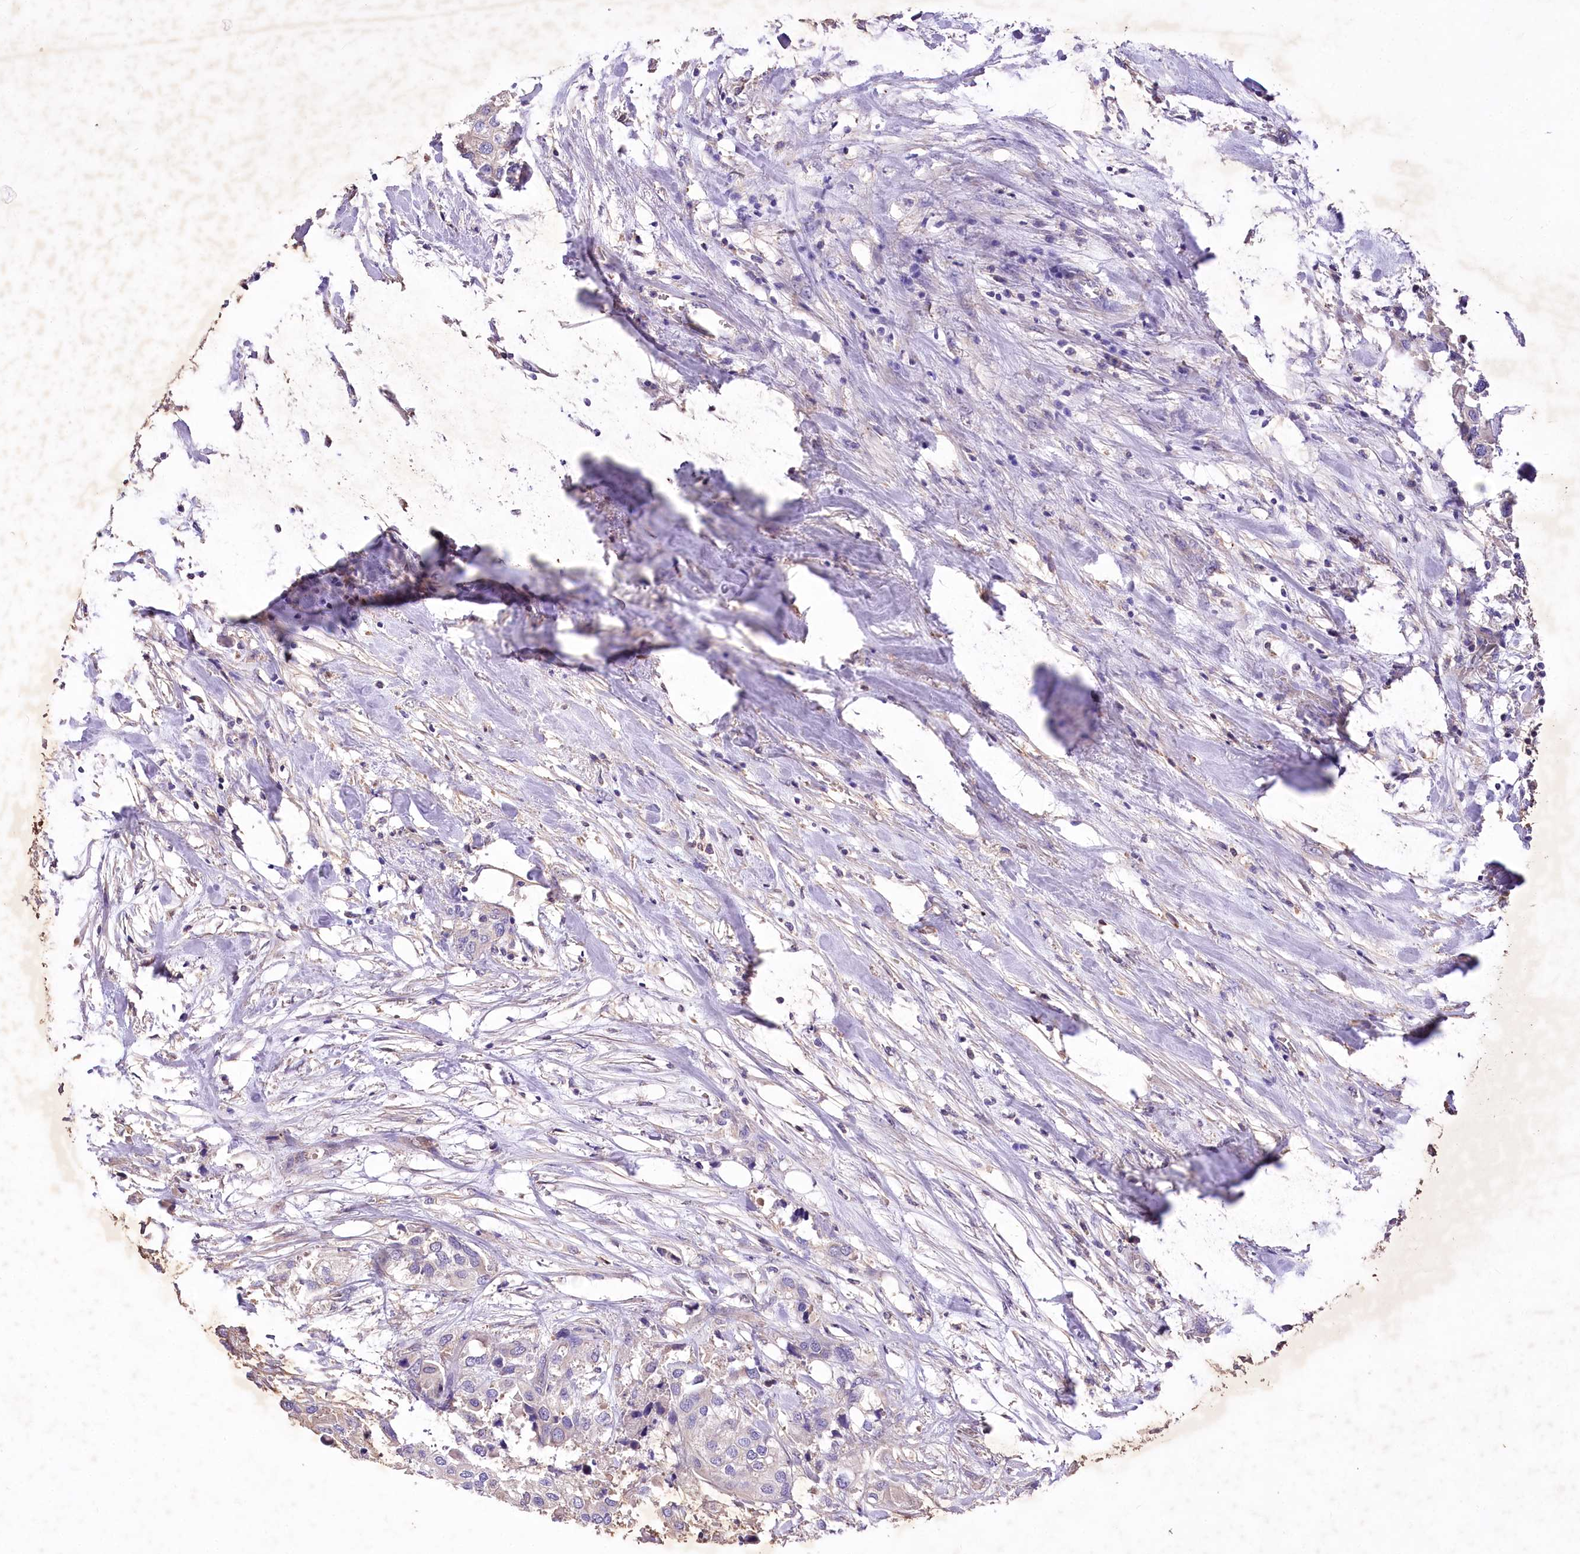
{"staining": {"intensity": "negative", "quantity": "none", "location": "none"}, "tissue": "urothelial cancer", "cell_type": "Tumor cells", "image_type": "cancer", "snomed": [{"axis": "morphology", "description": "Urothelial carcinoma, High grade"}, {"axis": "topography", "description": "Urinary bladder"}], "caption": "High power microscopy histopathology image of an immunohistochemistry (IHC) histopathology image of high-grade urothelial carcinoma, revealing no significant positivity in tumor cells. (DAB immunohistochemistry, high magnification).", "gene": "PCYOX1L", "patient": {"sex": "male", "age": 64}}